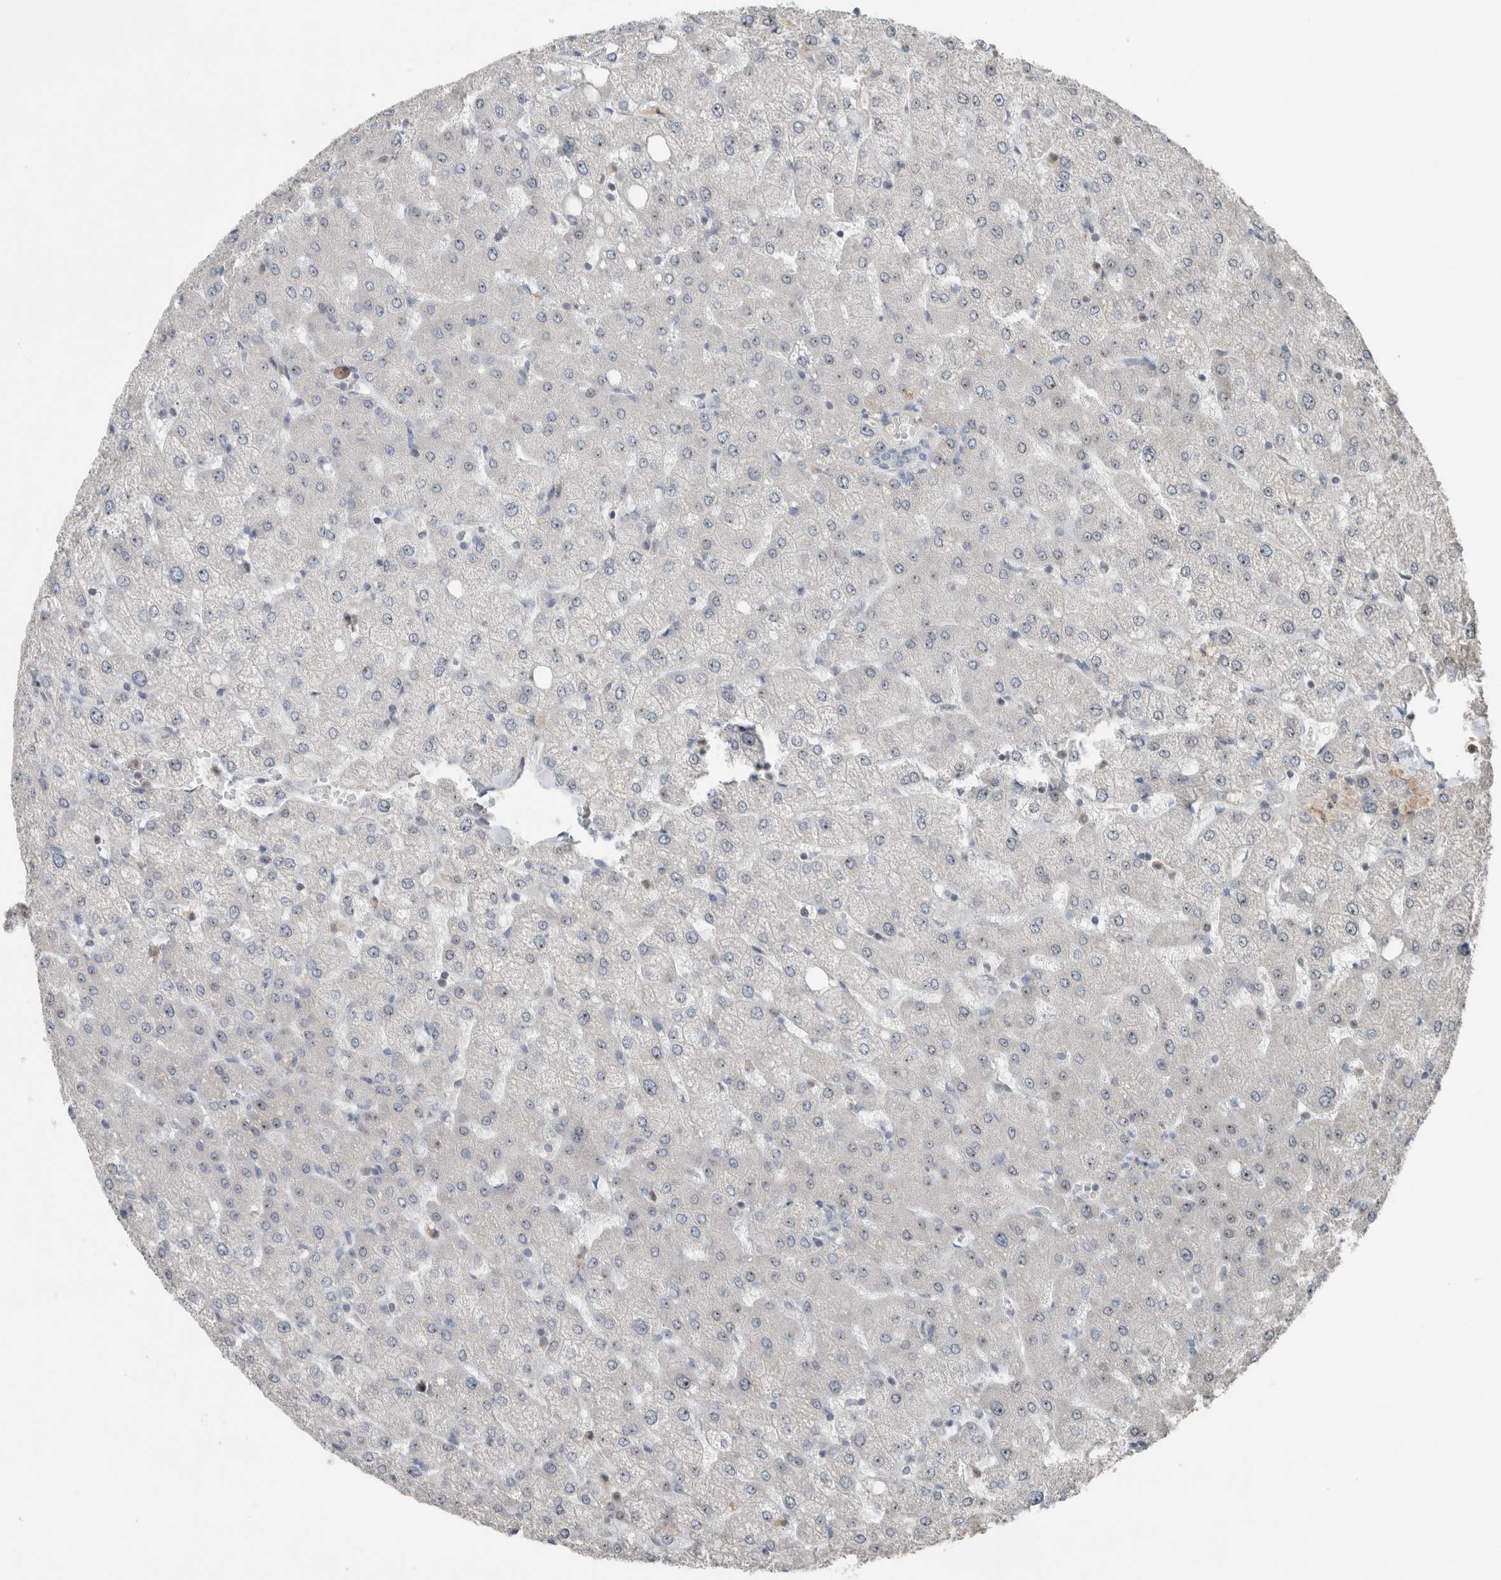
{"staining": {"intensity": "negative", "quantity": "none", "location": "none"}, "tissue": "liver", "cell_type": "Cholangiocytes", "image_type": "normal", "snomed": [{"axis": "morphology", "description": "Normal tissue, NOS"}, {"axis": "topography", "description": "Liver"}], "caption": "Immunohistochemistry (IHC) micrograph of benign liver stained for a protein (brown), which demonstrates no expression in cholangiocytes.", "gene": "RPF1", "patient": {"sex": "female", "age": 54}}